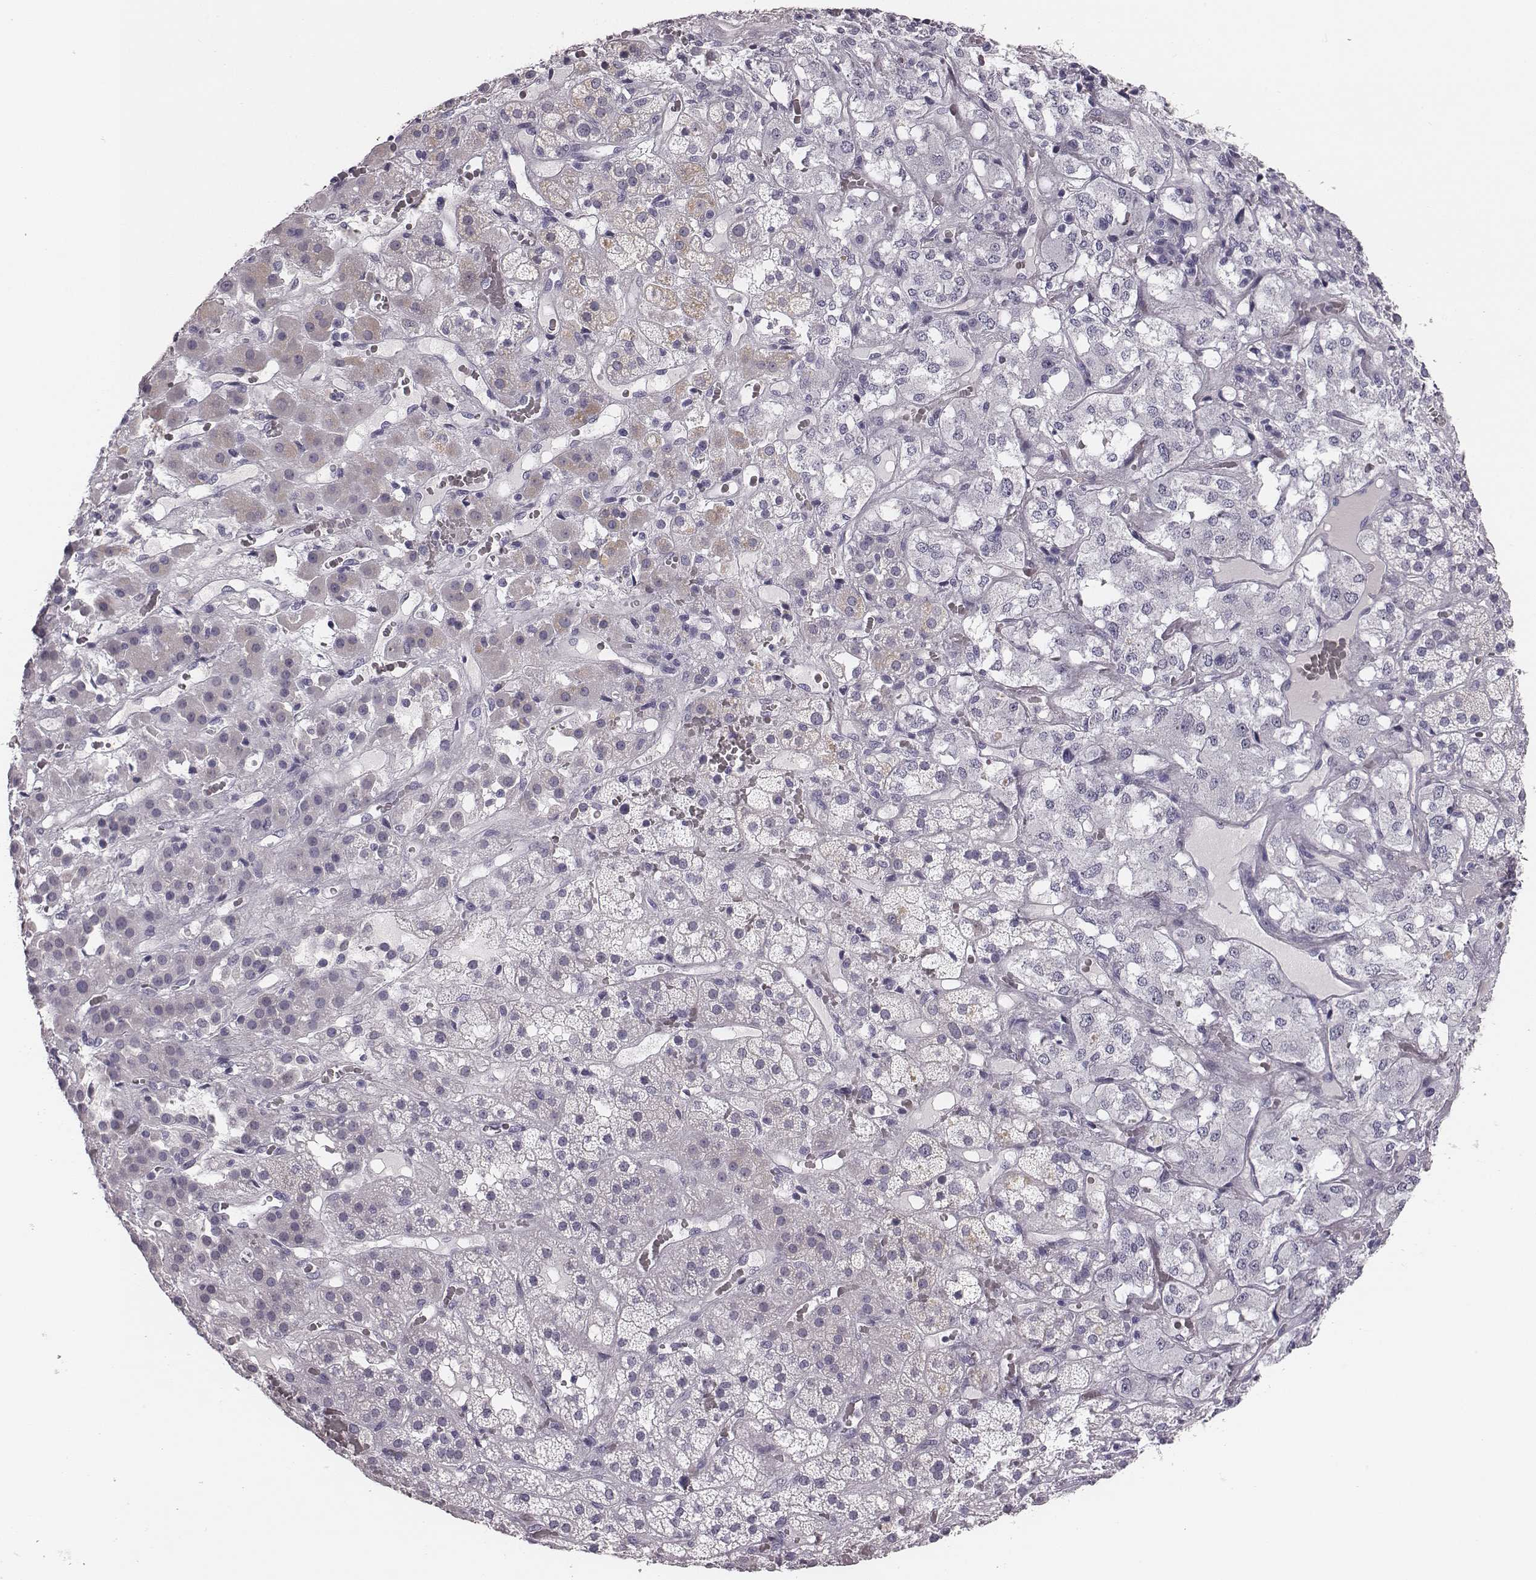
{"staining": {"intensity": "negative", "quantity": "none", "location": "none"}, "tissue": "adrenal gland", "cell_type": "Glandular cells", "image_type": "normal", "snomed": [{"axis": "morphology", "description": "Normal tissue, NOS"}, {"axis": "topography", "description": "Adrenal gland"}], "caption": "Protein analysis of unremarkable adrenal gland exhibits no significant expression in glandular cells. (DAB IHC, high magnification).", "gene": "CSH1", "patient": {"sex": "male", "age": 57}}